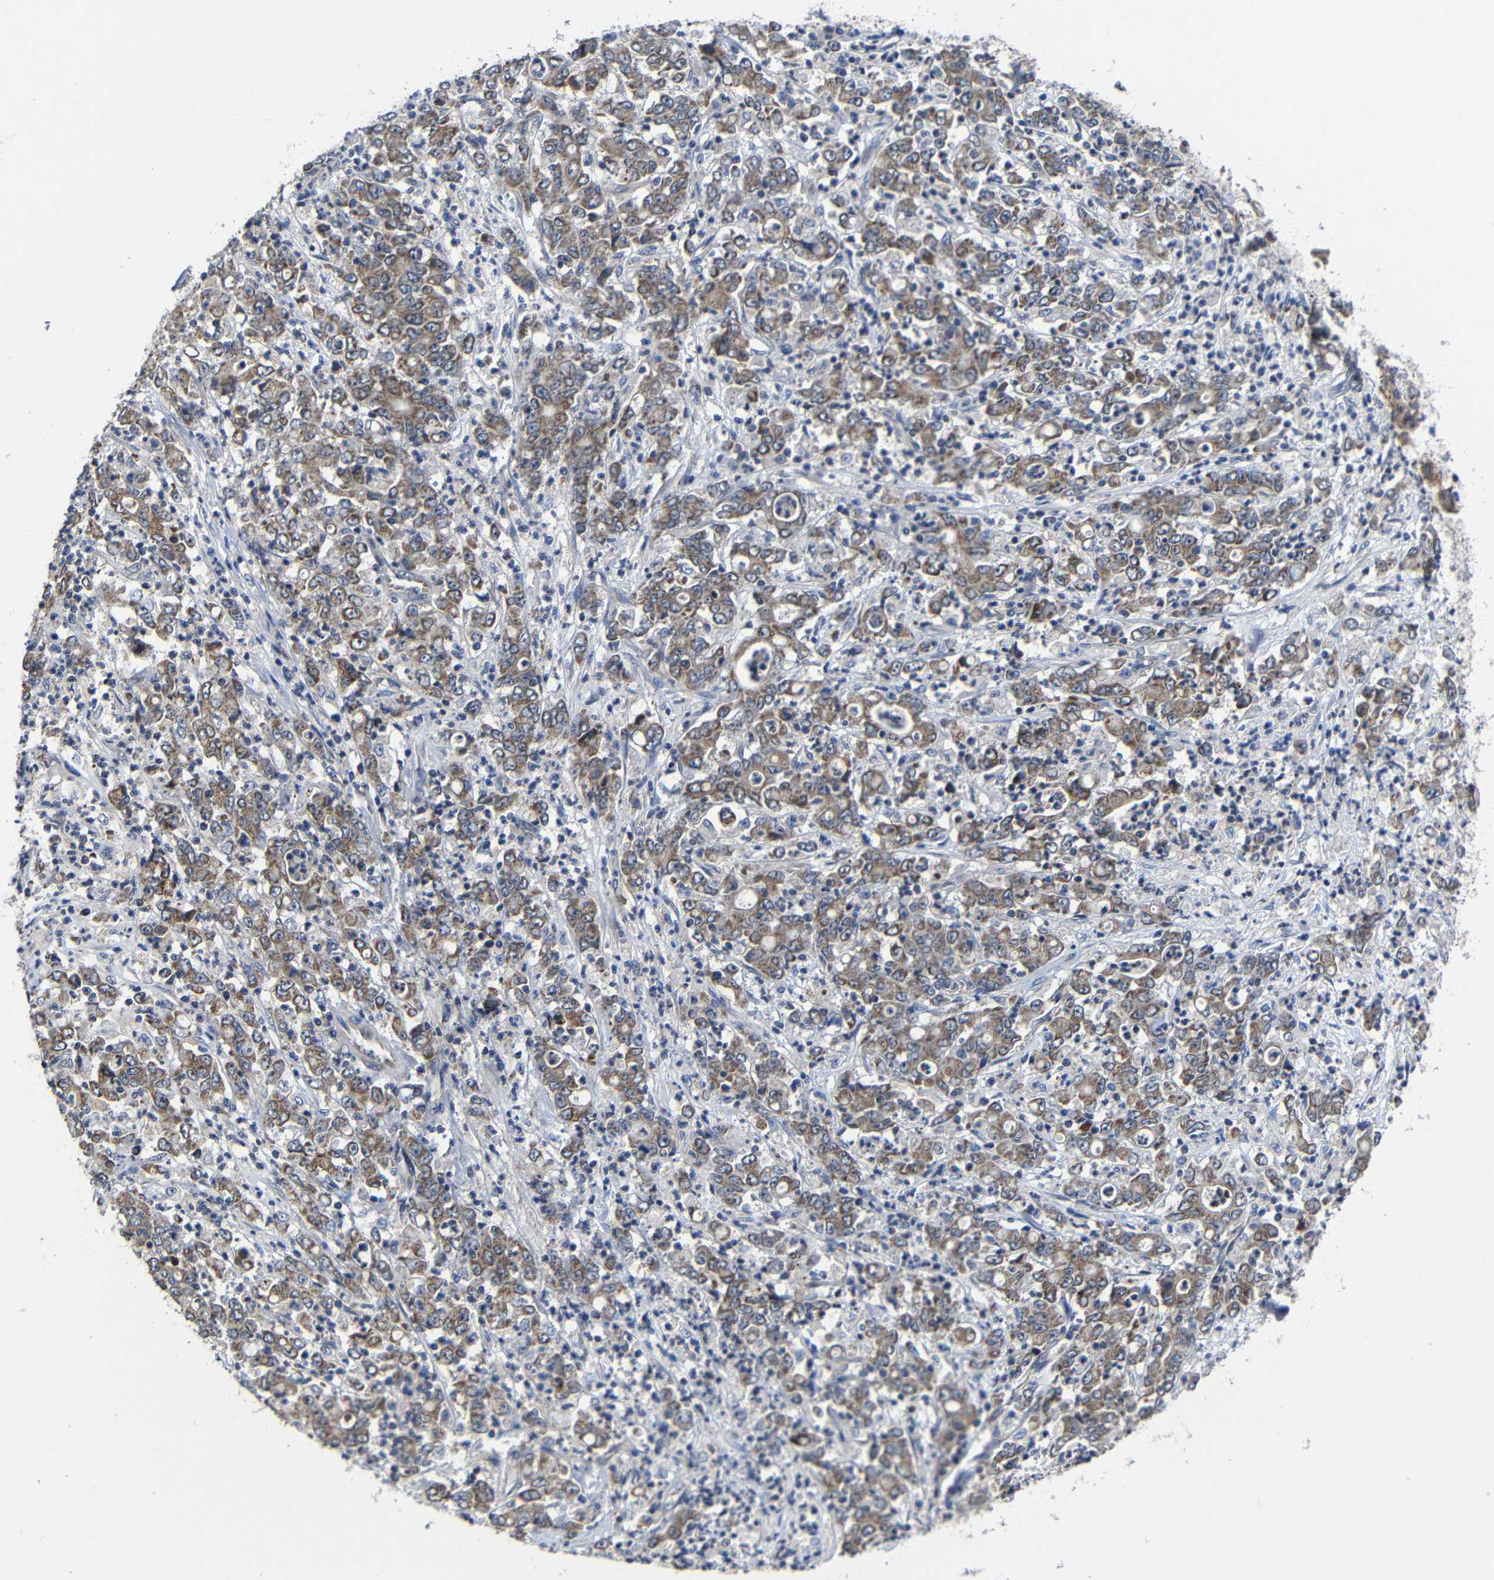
{"staining": {"intensity": "moderate", "quantity": ">75%", "location": "cytoplasmic/membranous"}, "tissue": "stomach cancer", "cell_type": "Tumor cells", "image_type": "cancer", "snomed": [{"axis": "morphology", "description": "Adenocarcinoma, NOS"}, {"axis": "topography", "description": "Stomach, lower"}], "caption": "This is a photomicrograph of immunohistochemistry staining of stomach adenocarcinoma, which shows moderate positivity in the cytoplasmic/membranous of tumor cells.", "gene": "LPAR5", "patient": {"sex": "female", "age": 71}}